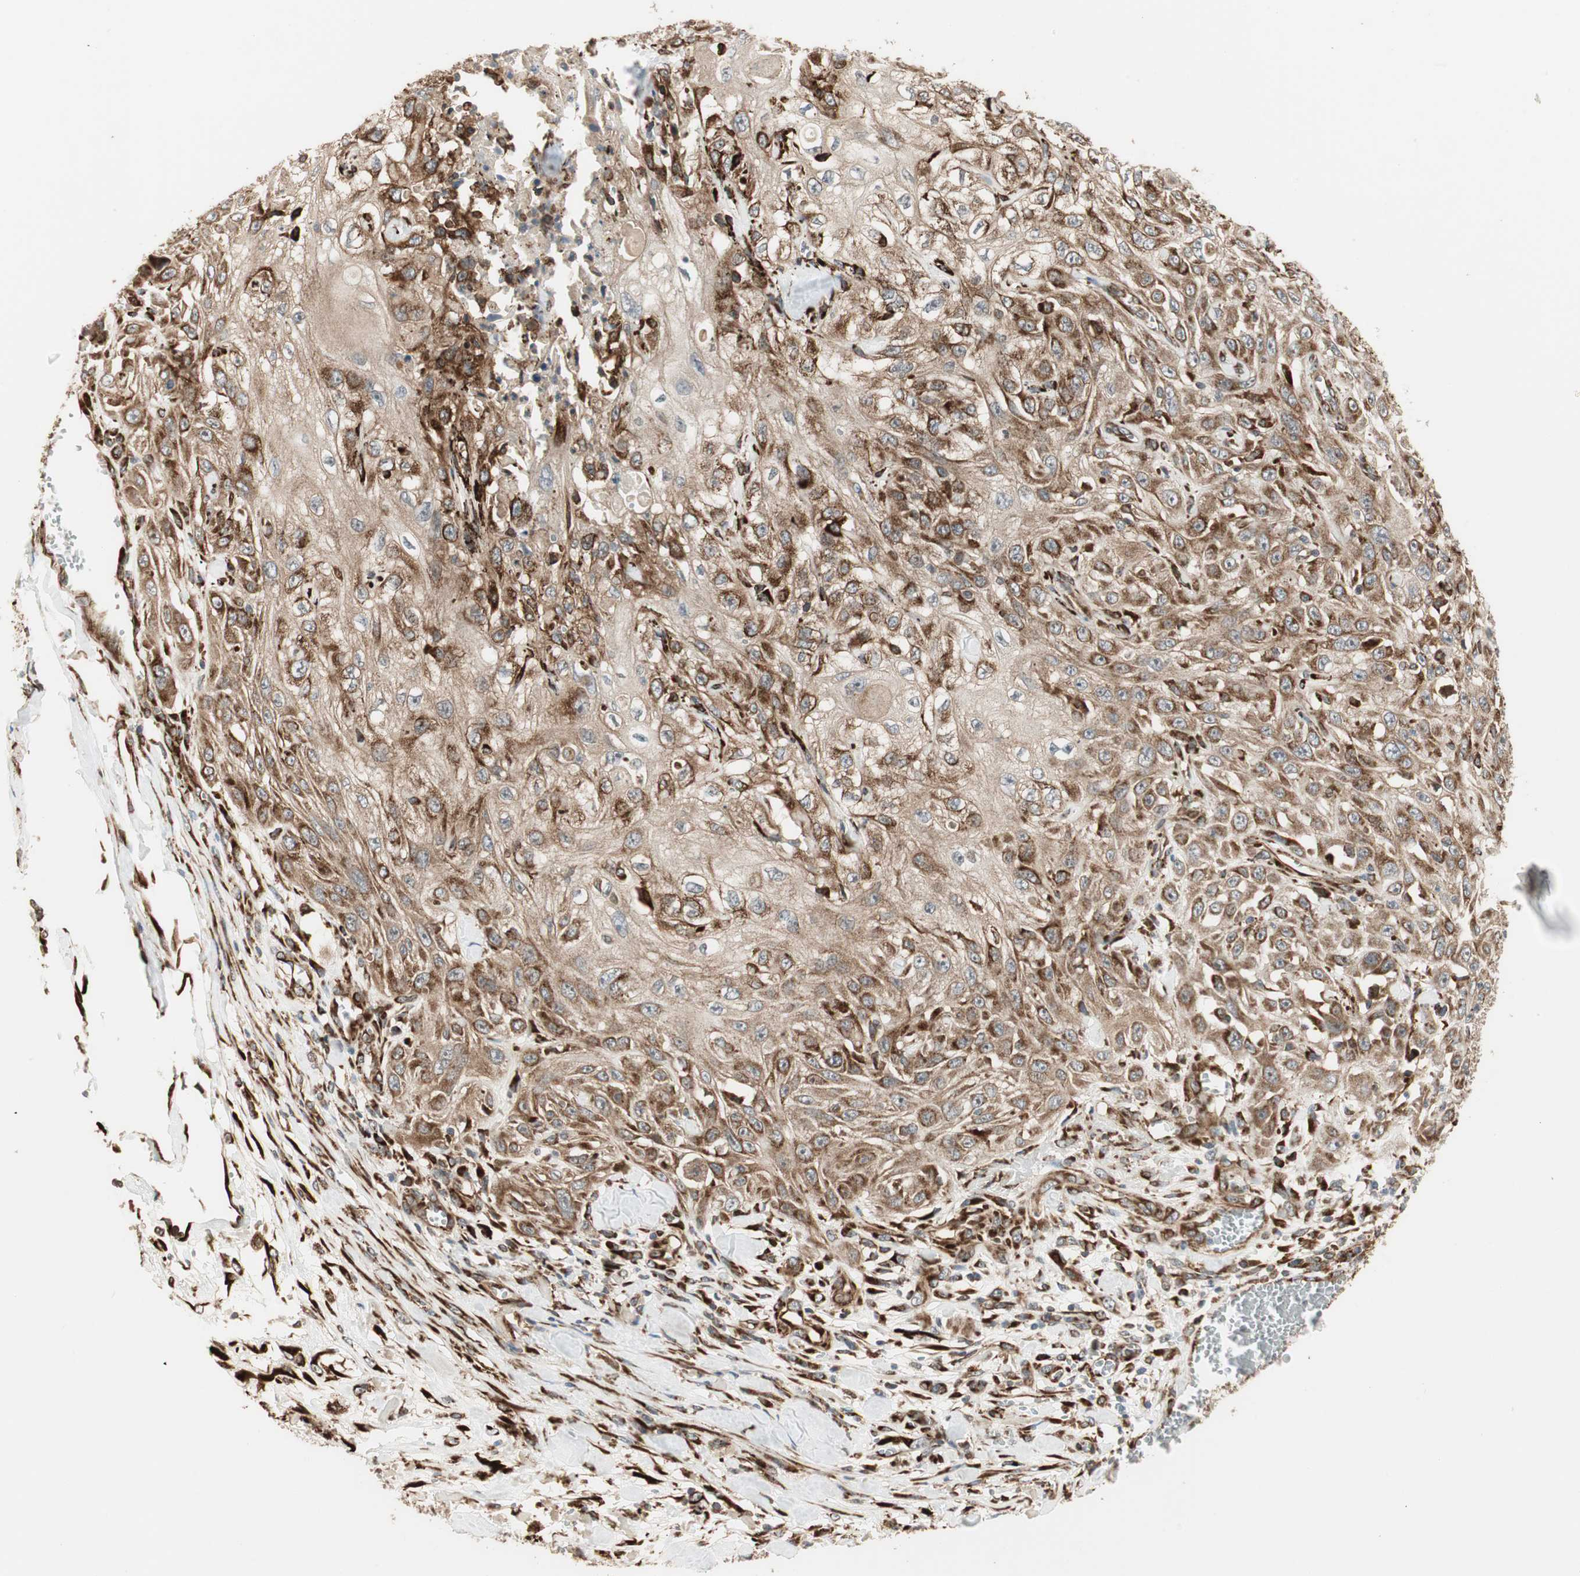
{"staining": {"intensity": "strong", "quantity": ">75%", "location": "cytoplasmic/membranous"}, "tissue": "skin cancer", "cell_type": "Tumor cells", "image_type": "cancer", "snomed": [{"axis": "morphology", "description": "Squamous cell carcinoma, NOS"}, {"axis": "morphology", "description": "Squamous cell carcinoma, metastatic, NOS"}, {"axis": "topography", "description": "Skin"}, {"axis": "topography", "description": "Lymph node"}], "caption": "Brown immunohistochemical staining in skin squamous cell carcinoma displays strong cytoplasmic/membranous staining in approximately >75% of tumor cells.", "gene": "P4HA1", "patient": {"sex": "male", "age": 75}}